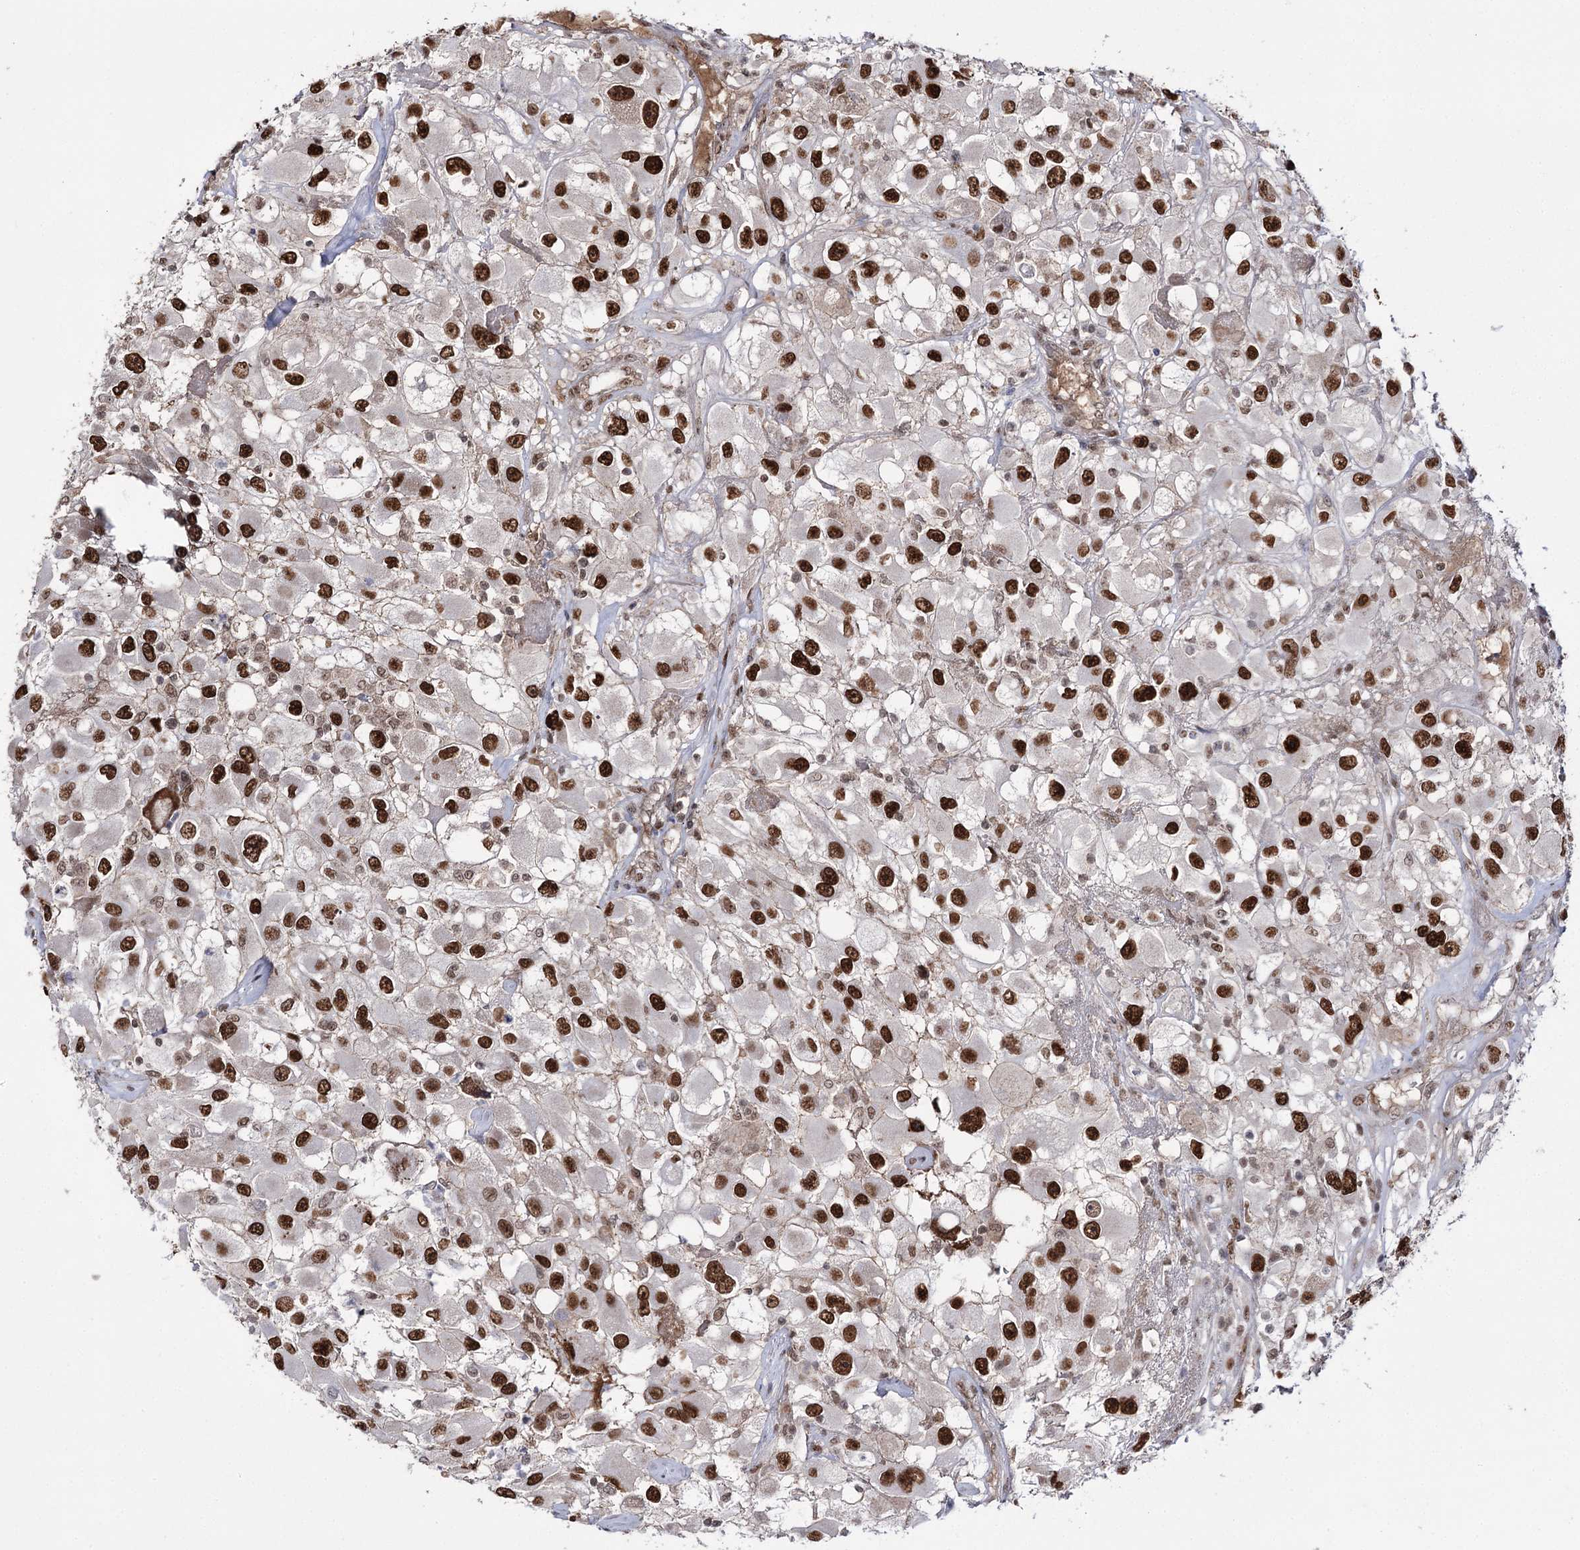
{"staining": {"intensity": "strong", "quantity": "25%-75%", "location": "nuclear"}, "tissue": "renal cancer", "cell_type": "Tumor cells", "image_type": "cancer", "snomed": [{"axis": "morphology", "description": "Adenocarcinoma, NOS"}, {"axis": "topography", "description": "Kidney"}], "caption": "Immunohistochemical staining of human adenocarcinoma (renal) displays high levels of strong nuclear staining in approximately 25%-75% of tumor cells.", "gene": "VGLL4", "patient": {"sex": "female", "age": 52}}